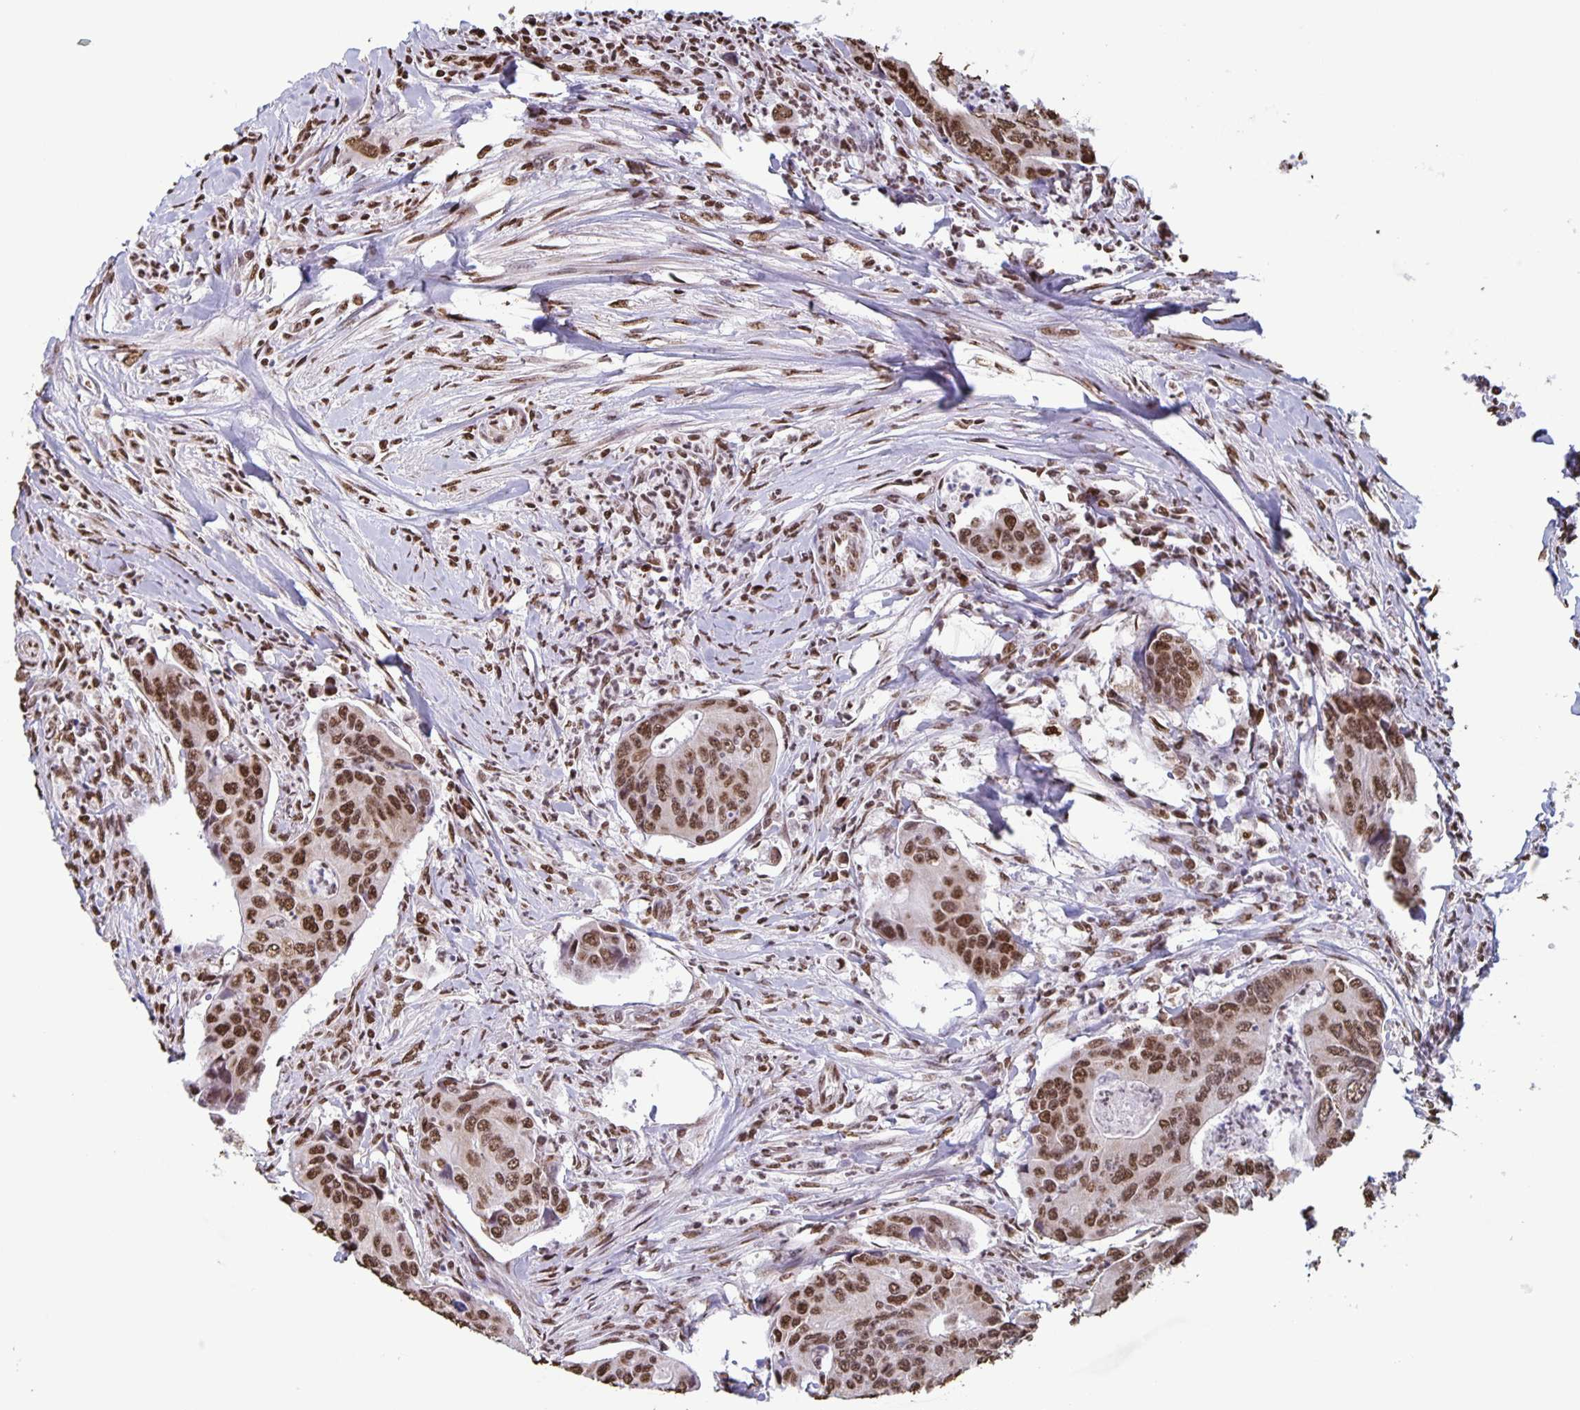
{"staining": {"intensity": "moderate", "quantity": ">75%", "location": "nuclear"}, "tissue": "colorectal cancer", "cell_type": "Tumor cells", "image_type": "cancer", "snomed": [{"axis": "morphology", "description": "Adenocarcinoma, NOS"}, {"axis": "topography", "description": "Colon"}], "caption": "The photomicrograph demonstrates a brown stain indicating the presence of a protein in the nuclear of tumor cells in colorectal cancer.", "gene": "DUT", "patient": {"sex": "female", "age": 67}}